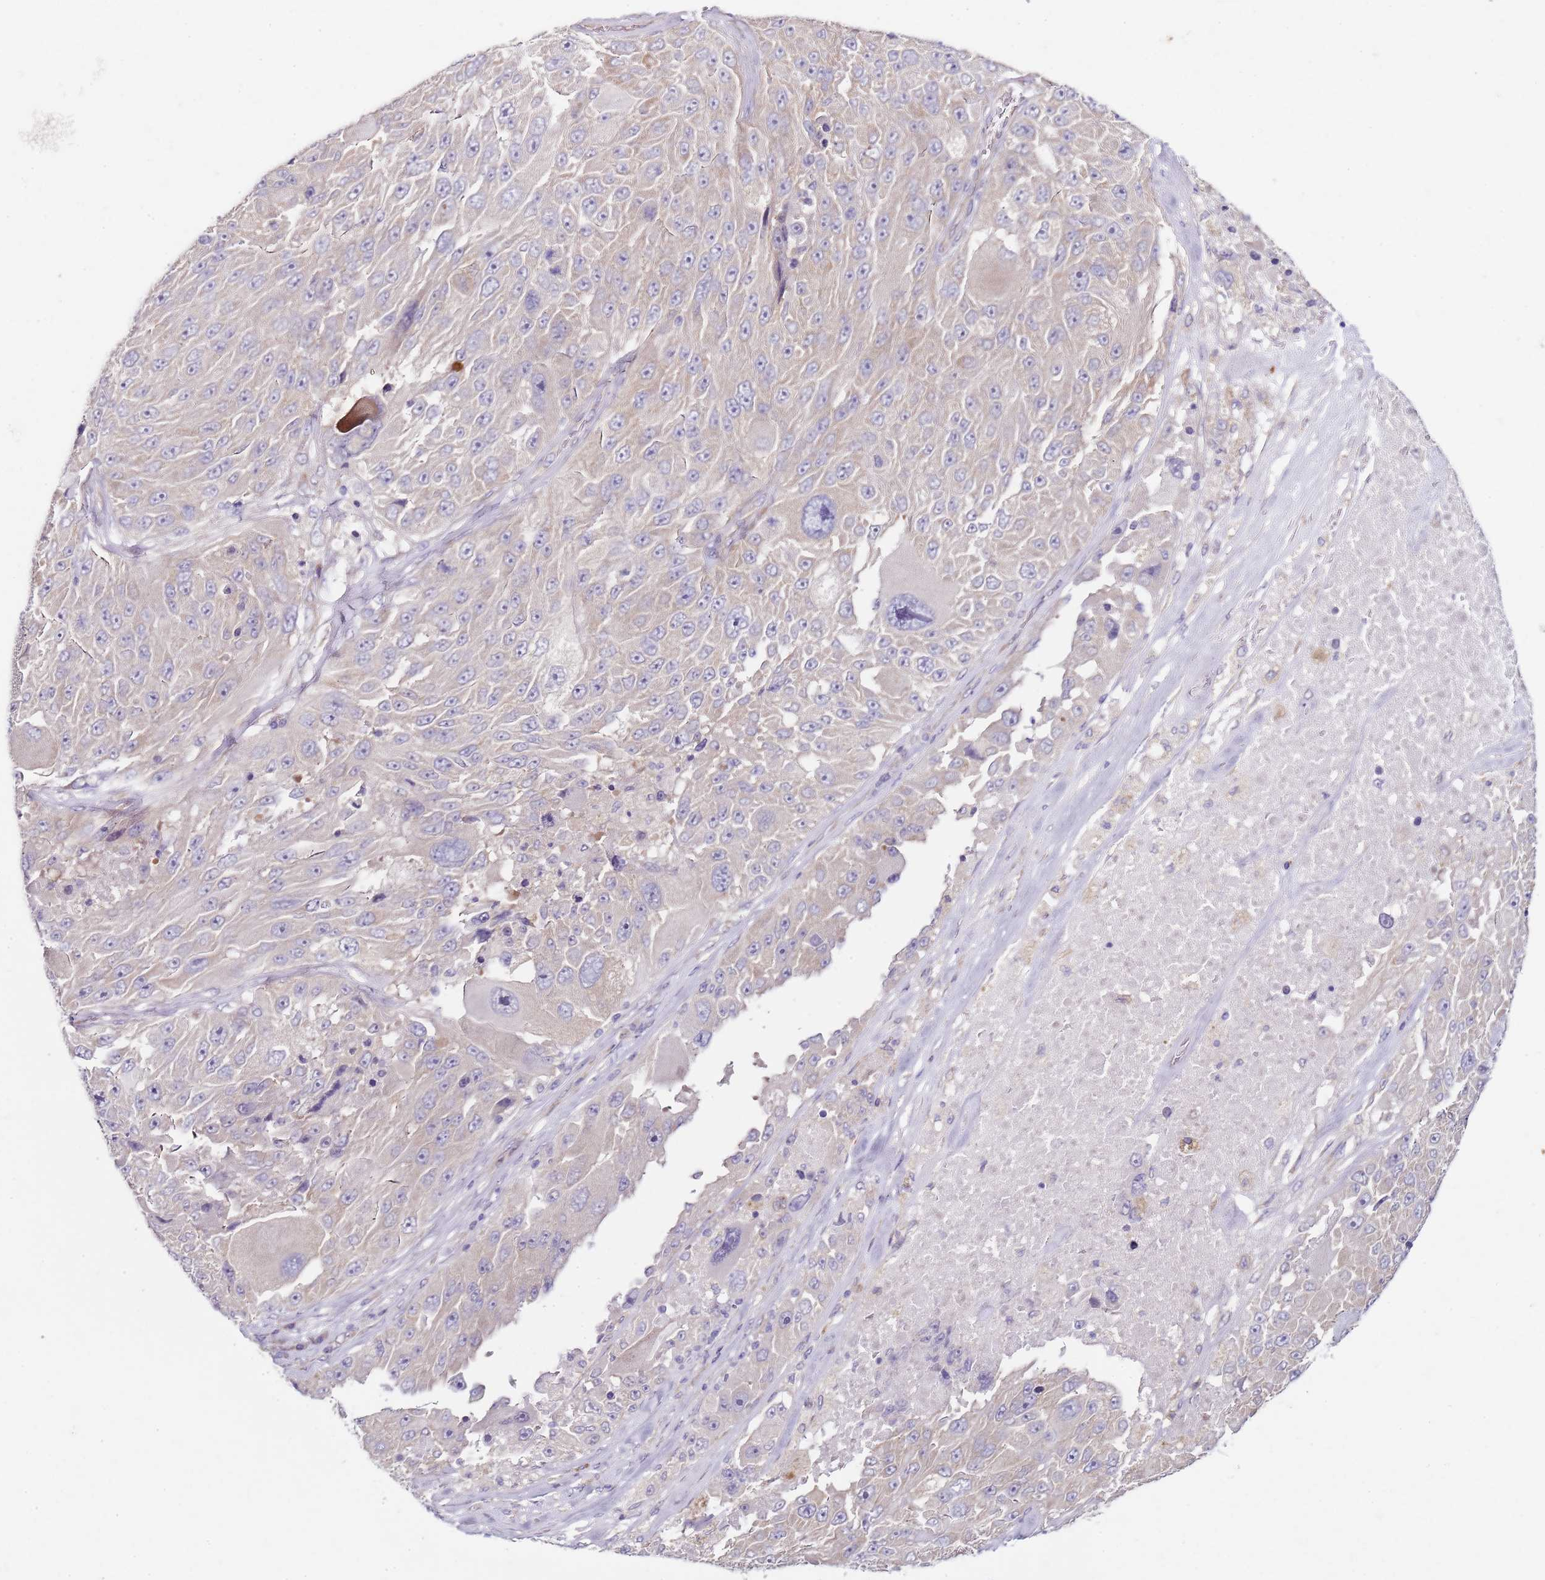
{"staining": {"intensity": "negative", "quantity": "none", "location": "none"}, "tissue": "melanoma", "cell_type": "Tumor cells", "image_type": "cancer", "snomed": [{"axis": "morphology", "description": "Malignant melanoma, Metastatic site"}, {"axis": "topography", "description": "Lymph node"}], "caption": "A micrograph of human melanoma is negative for staining in tumor cells. (Stains: DAB immunohistochemistry with hematoxylin counter stain, Microscopy: brightfield microscopy at high magnification).", "gene": "TBC1D9", "patient": {"sex": "male", "age": 62}}